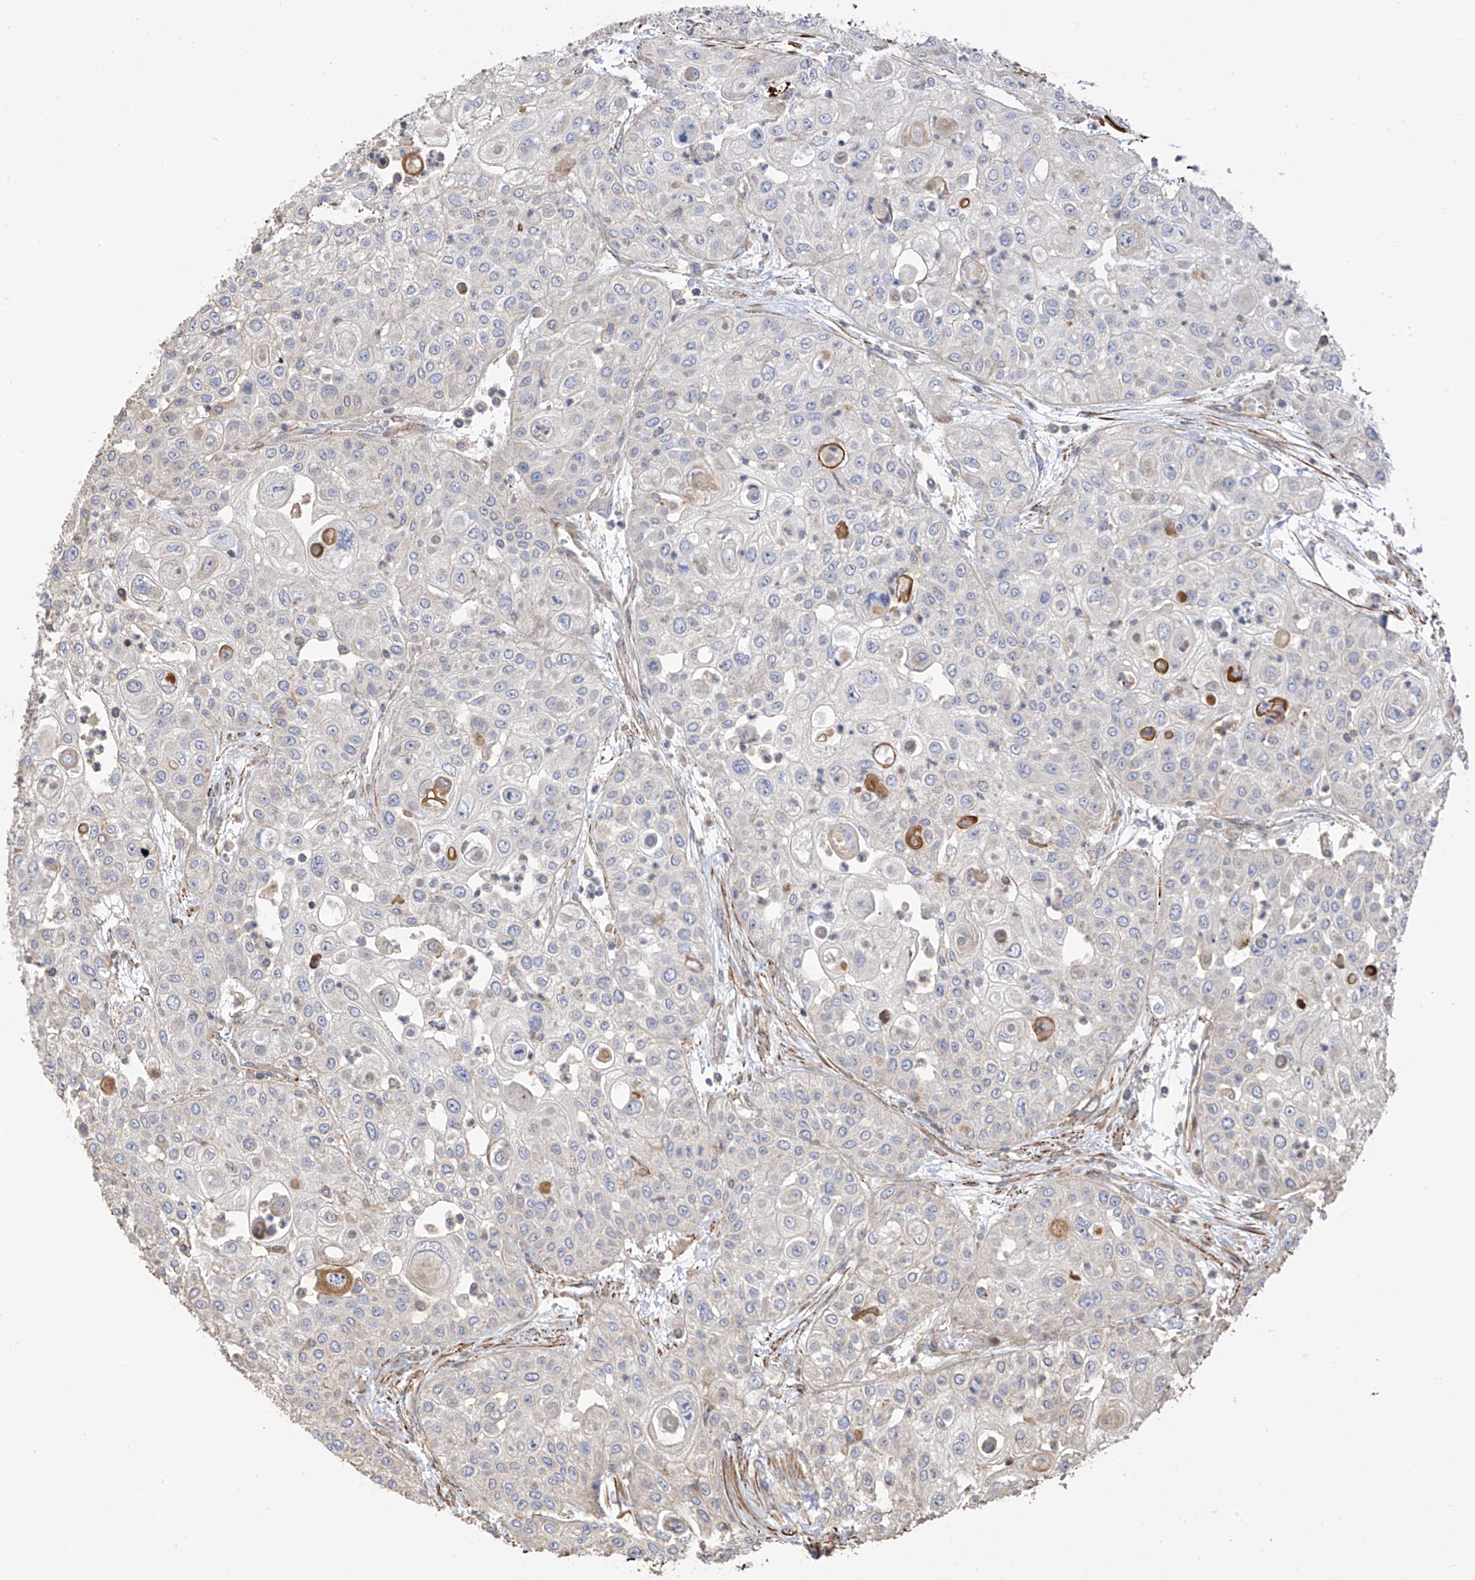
{"staining": {"intensity": "negative", "quantity": "none", "location": "none"}, "tissue": "urothelial cancer", "cell_type": "Tumor cells", "image_type": "cancer", "snomed": [{"axis": "morphology", "description": "Urothelial carcinoma, High grade"}, {"axis": "topography", "description": "Urinary bladder"}], "caption": "Immunohistochemical staining of human urothelial cancer displays no significant positivity in tumor cells.", "gene": "SLC43A3", "patient": {"sex": "female", "age": 79}}